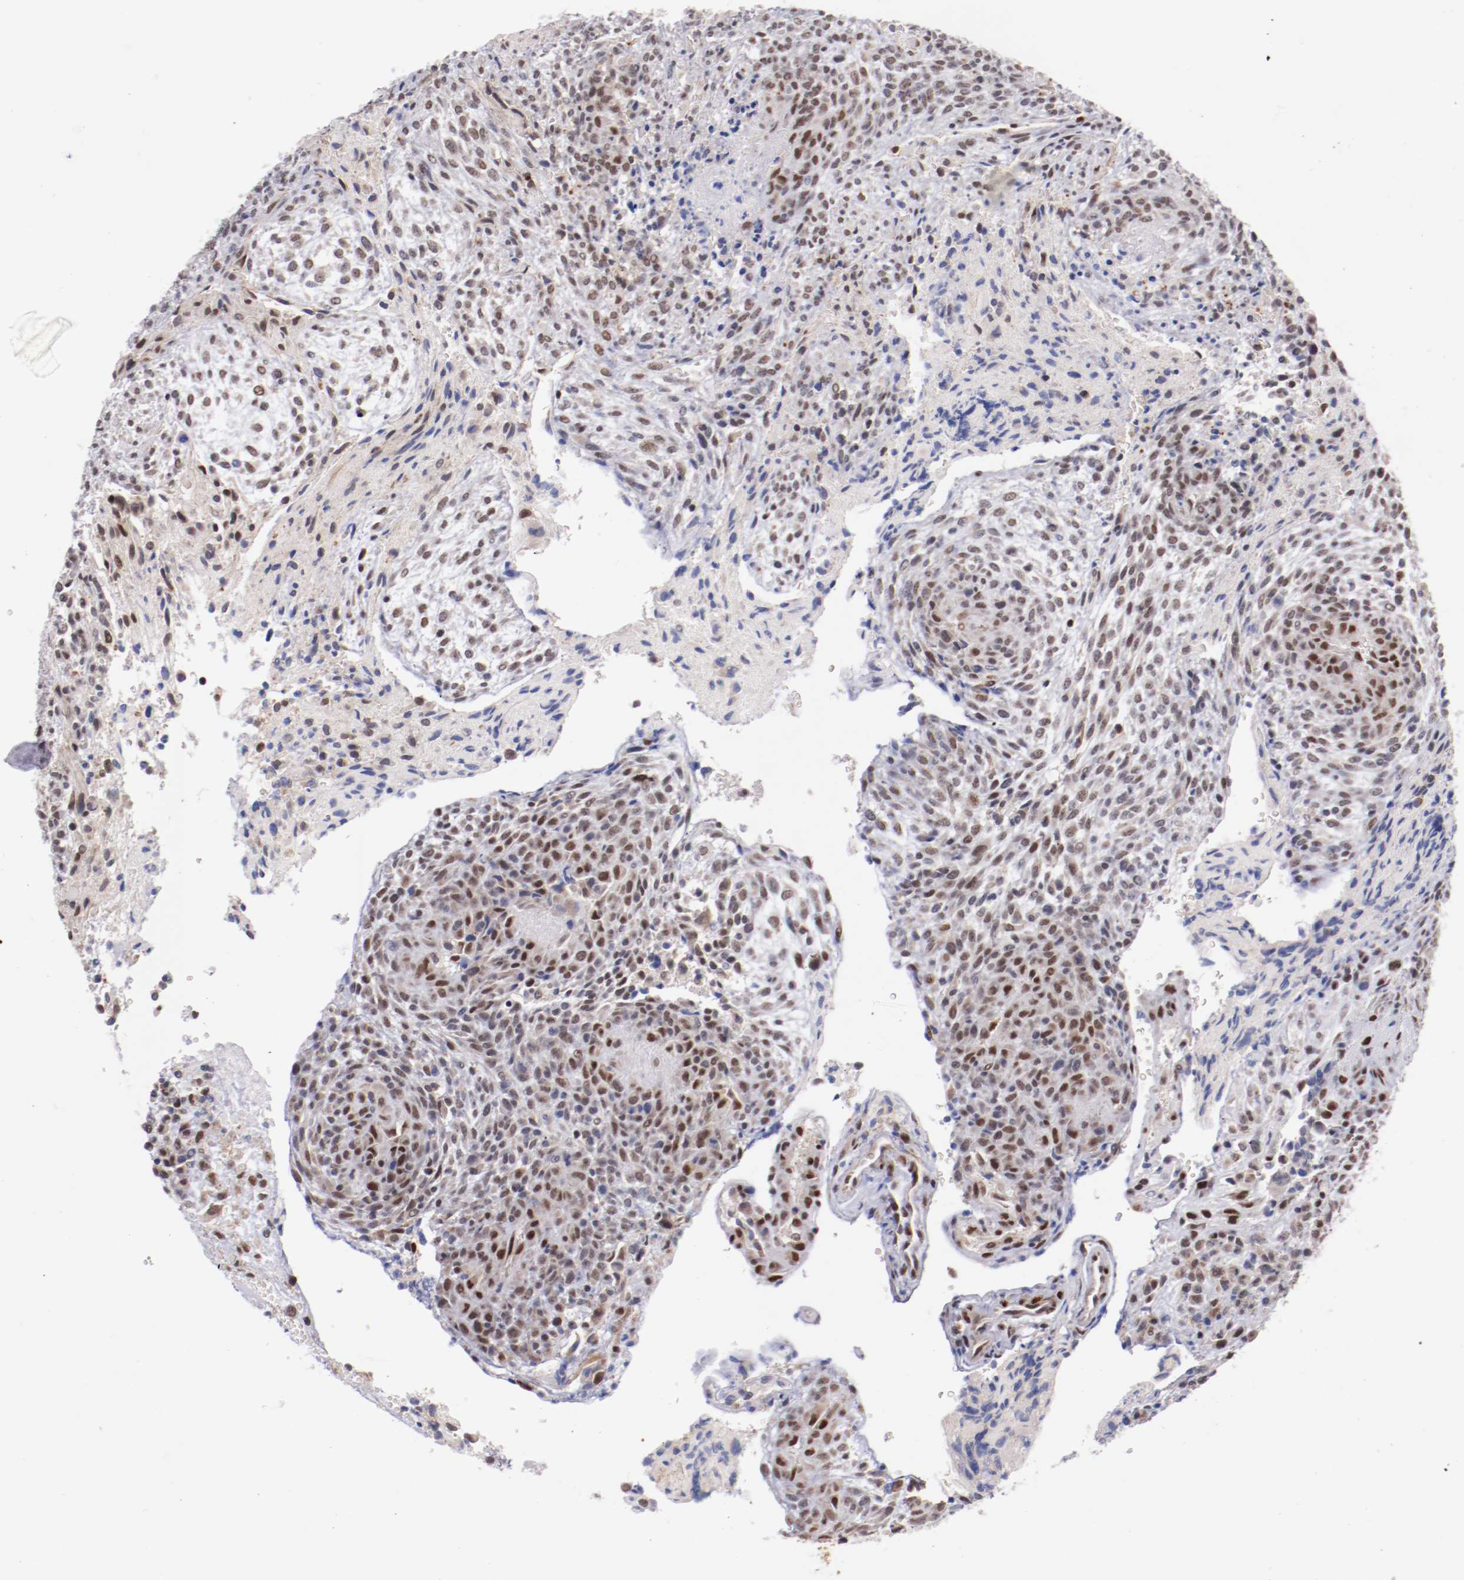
{"staining": {"intensity": "moderate", "quantity": "25%-75%", "location": "nuclear"}, "tissue": "glioma", "cell_type": "Tumor cells", "image_type": "cancer", "snomed": [{"axis": "morphology", "description": "Glioma, malignant, High grade"}, {"axis": "topography", "description": "Cerebral cortex"}], "caption": "Immunohistochemistry micrograph of high-grade glioma (malignant) stained for a protein (brown), which demonstrates medium levels of moderate nuclear positivity in approximately 25%-75% of tumor cells.", "gene": "SRF", "patient": {"sex": "female", "age": 55}}